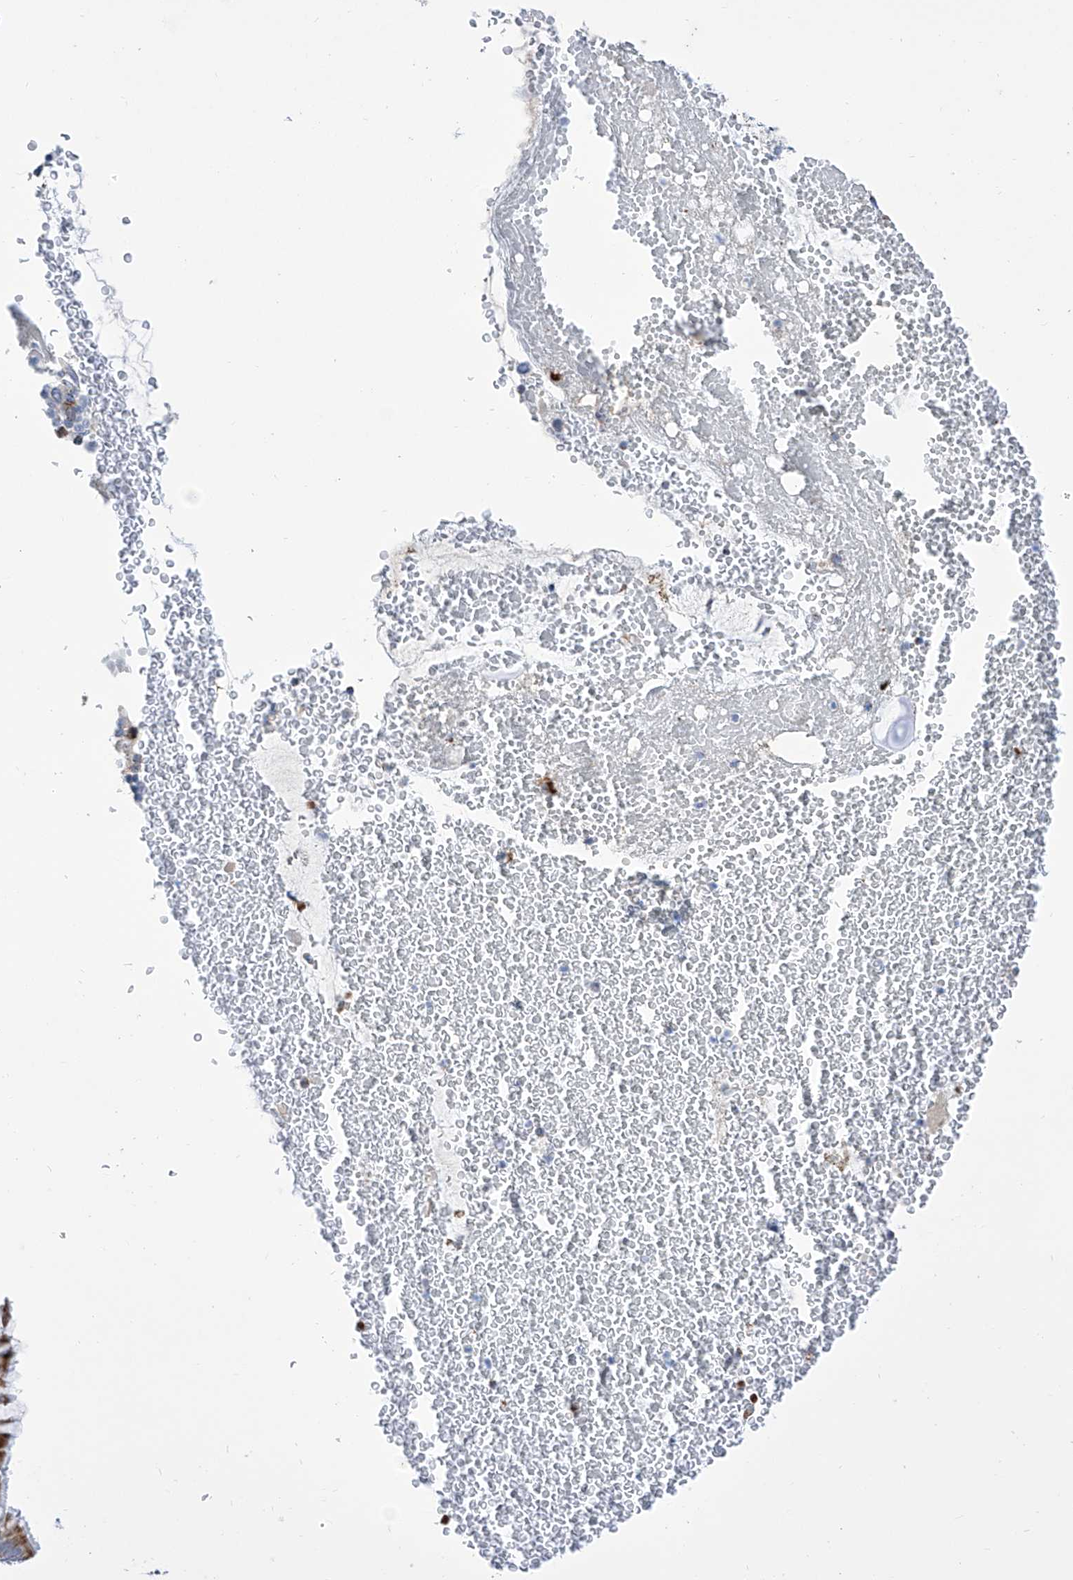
{"staining": {"intensity": "moderate", "quantity": "25%-75%", "location": "cytoplasmic/membranous"}, "tissue": "bronchus", "cell_type": "Respiratory epithelial cells", "image_type": "normal", "snomed": [{"axis": "morphology", "description": "Normal tissue, NOS"}, {"axis": "morphology", "description": "Squamous cell carcinoma, NOS"}, {"axis": "topography", "description": "Lymph node"}, {"axis": "topography", "description": "Bronchus"}, {"axis": "topography", "description": "Lung"}], "caption": "IHC photomicrograph of benign bronchus: bronchus stained using IHC shows medium levels of moderate protein expression localized specifically in the cytoplasmic/membranous of respiratory epithelial cells, appearing as a cytoplasmic/membranous brown color.", "gene": "SRBD1", "patient": {"sex": "male", "age": 66}}